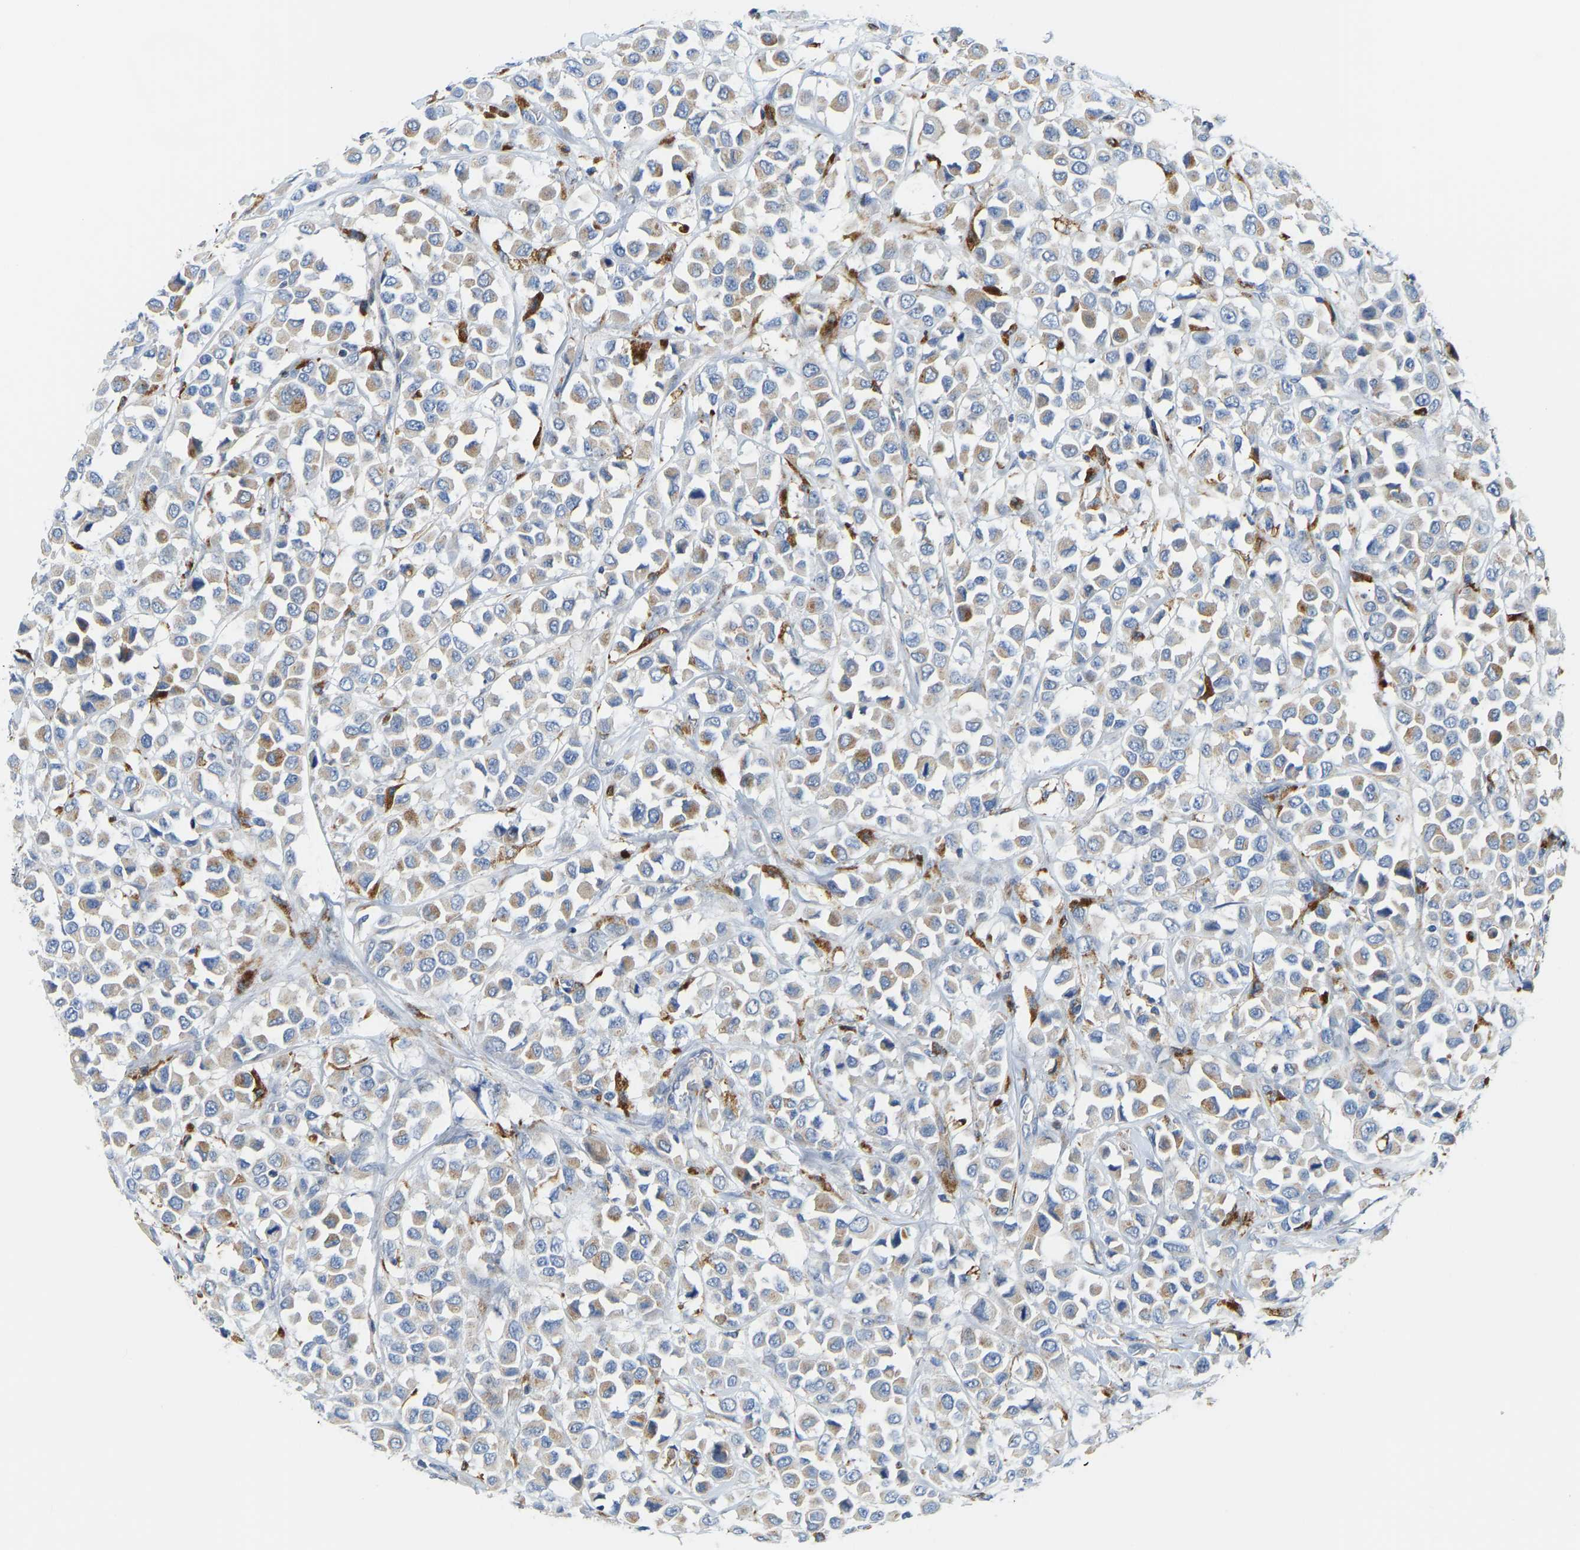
{"staining": {"intensity": "moderate", "quantity": "25%-75%", "location": "cytoplasmic/membranous"}, "tissue": "breast cancer", "cell_type": "Tumor cells", "image_type": "cancer", "snomed": [{"axis": "morphology", "description": "Duct carcinoma"}, {"axis": "topography", "description": "Breast"}], "caption": "This photomicrograph exhibits breast cancer (invasive ductal carcinoma) stained with immunohistochemistry (IHC) to label a protein in brown. The cytoplasmic/membranous of tumor cells show moderate positivity for the protein. Nuclei are counter-stained blue.", "gene": "ATP6V1E1", "patient": {"sex": "female", "age": 61}}